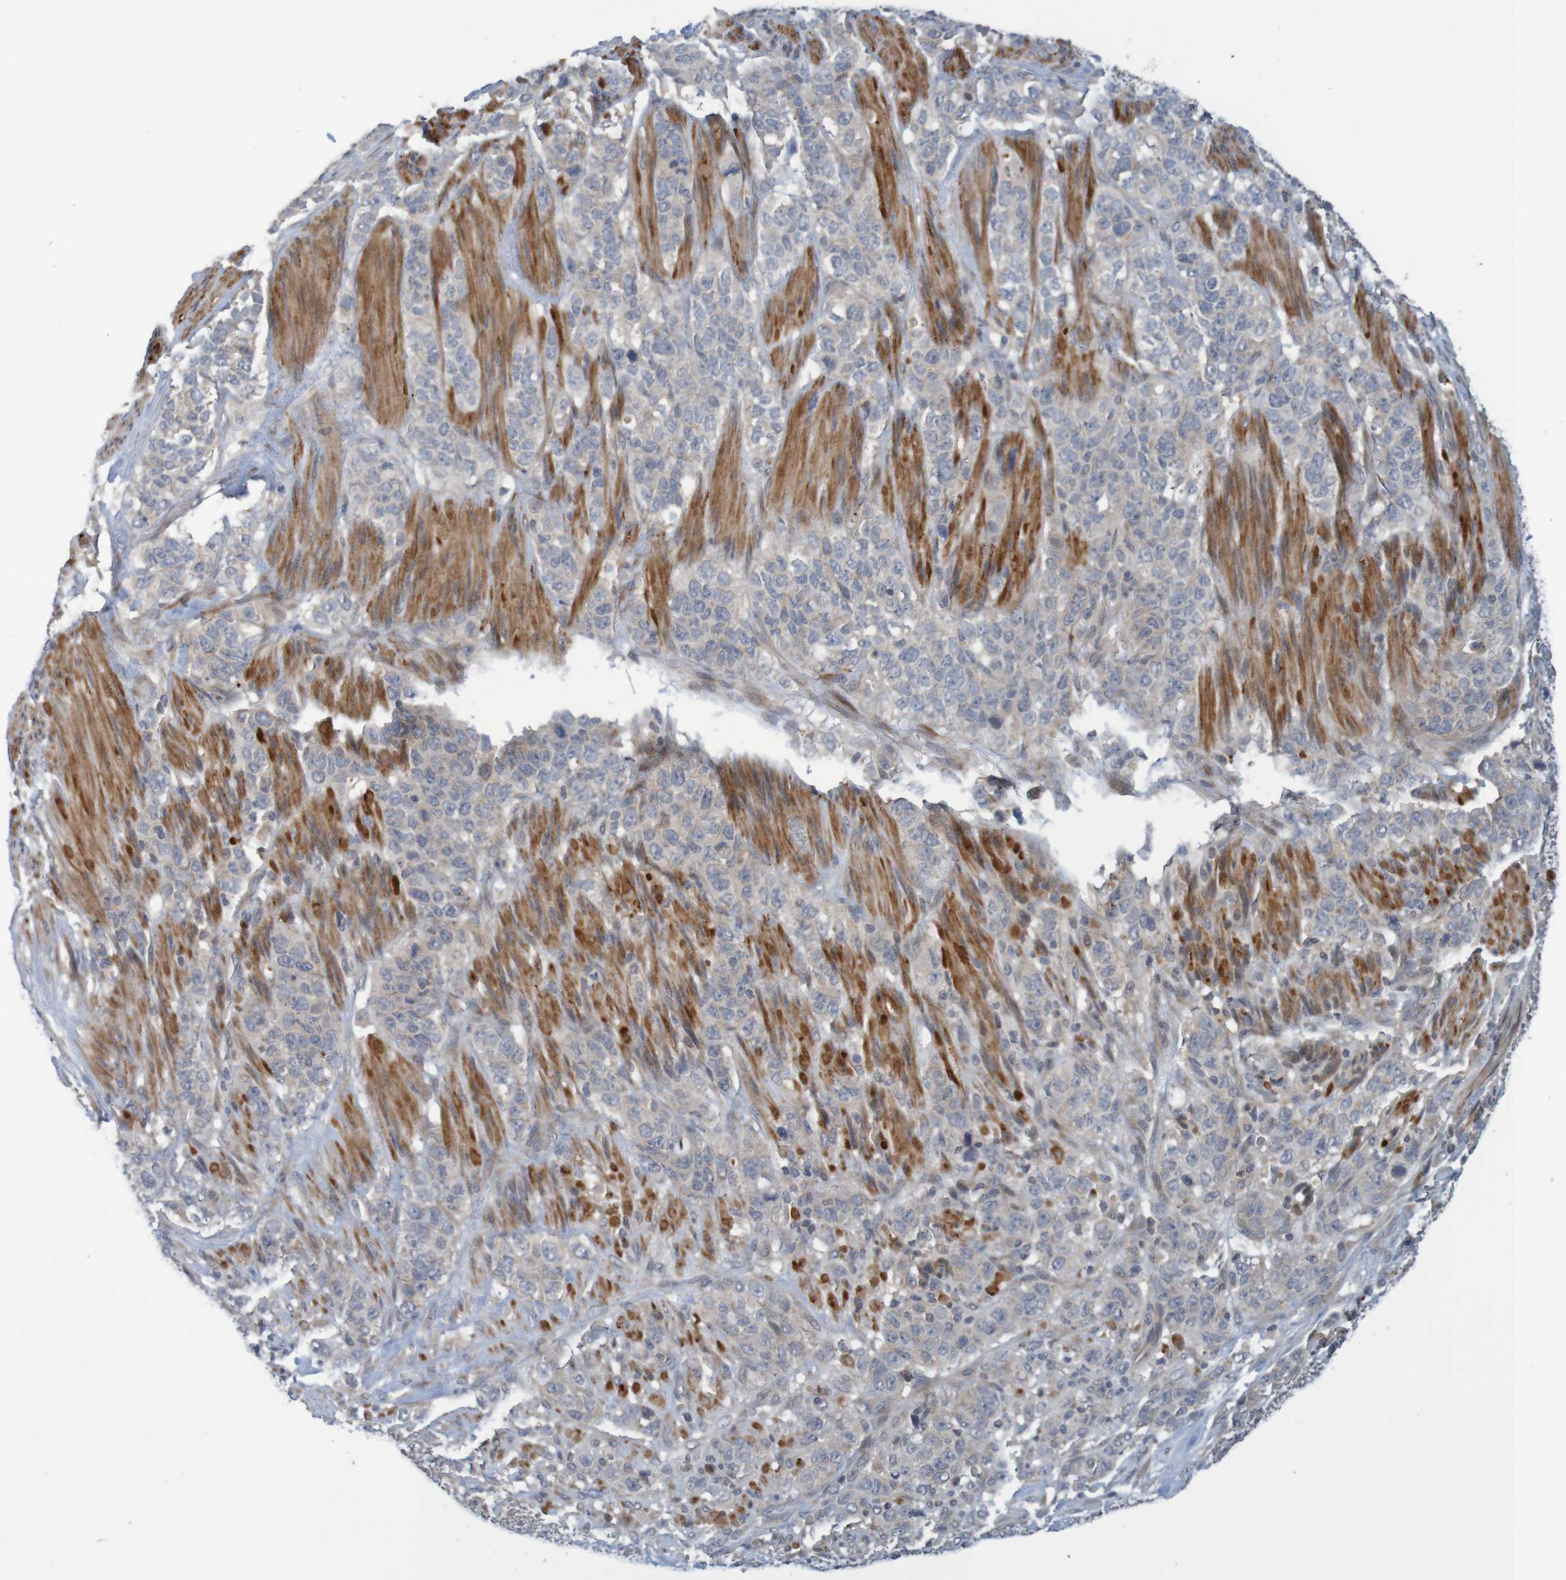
{"staining": {"intensity": "weak", "quantity": "<25%", "location": "cytoplasmic/membranous"}, "tissue": "stomach cancer", "cell_type": "Tumor cells", "image_type": "cancer", "snomed": [{"axis": "morphology", "description": "Adenocarcinoma, NOS"}, {"axis": "topography", "description": "Stomach"}], "caption": "DAB (3,3'-diaminobenzidine) immunohistochemical staining of human stomach adenocarcinoma displays no significant expression in tumor cells.", "gene": "ANKK1", "patient": {"sex": "male", "age": 48}}